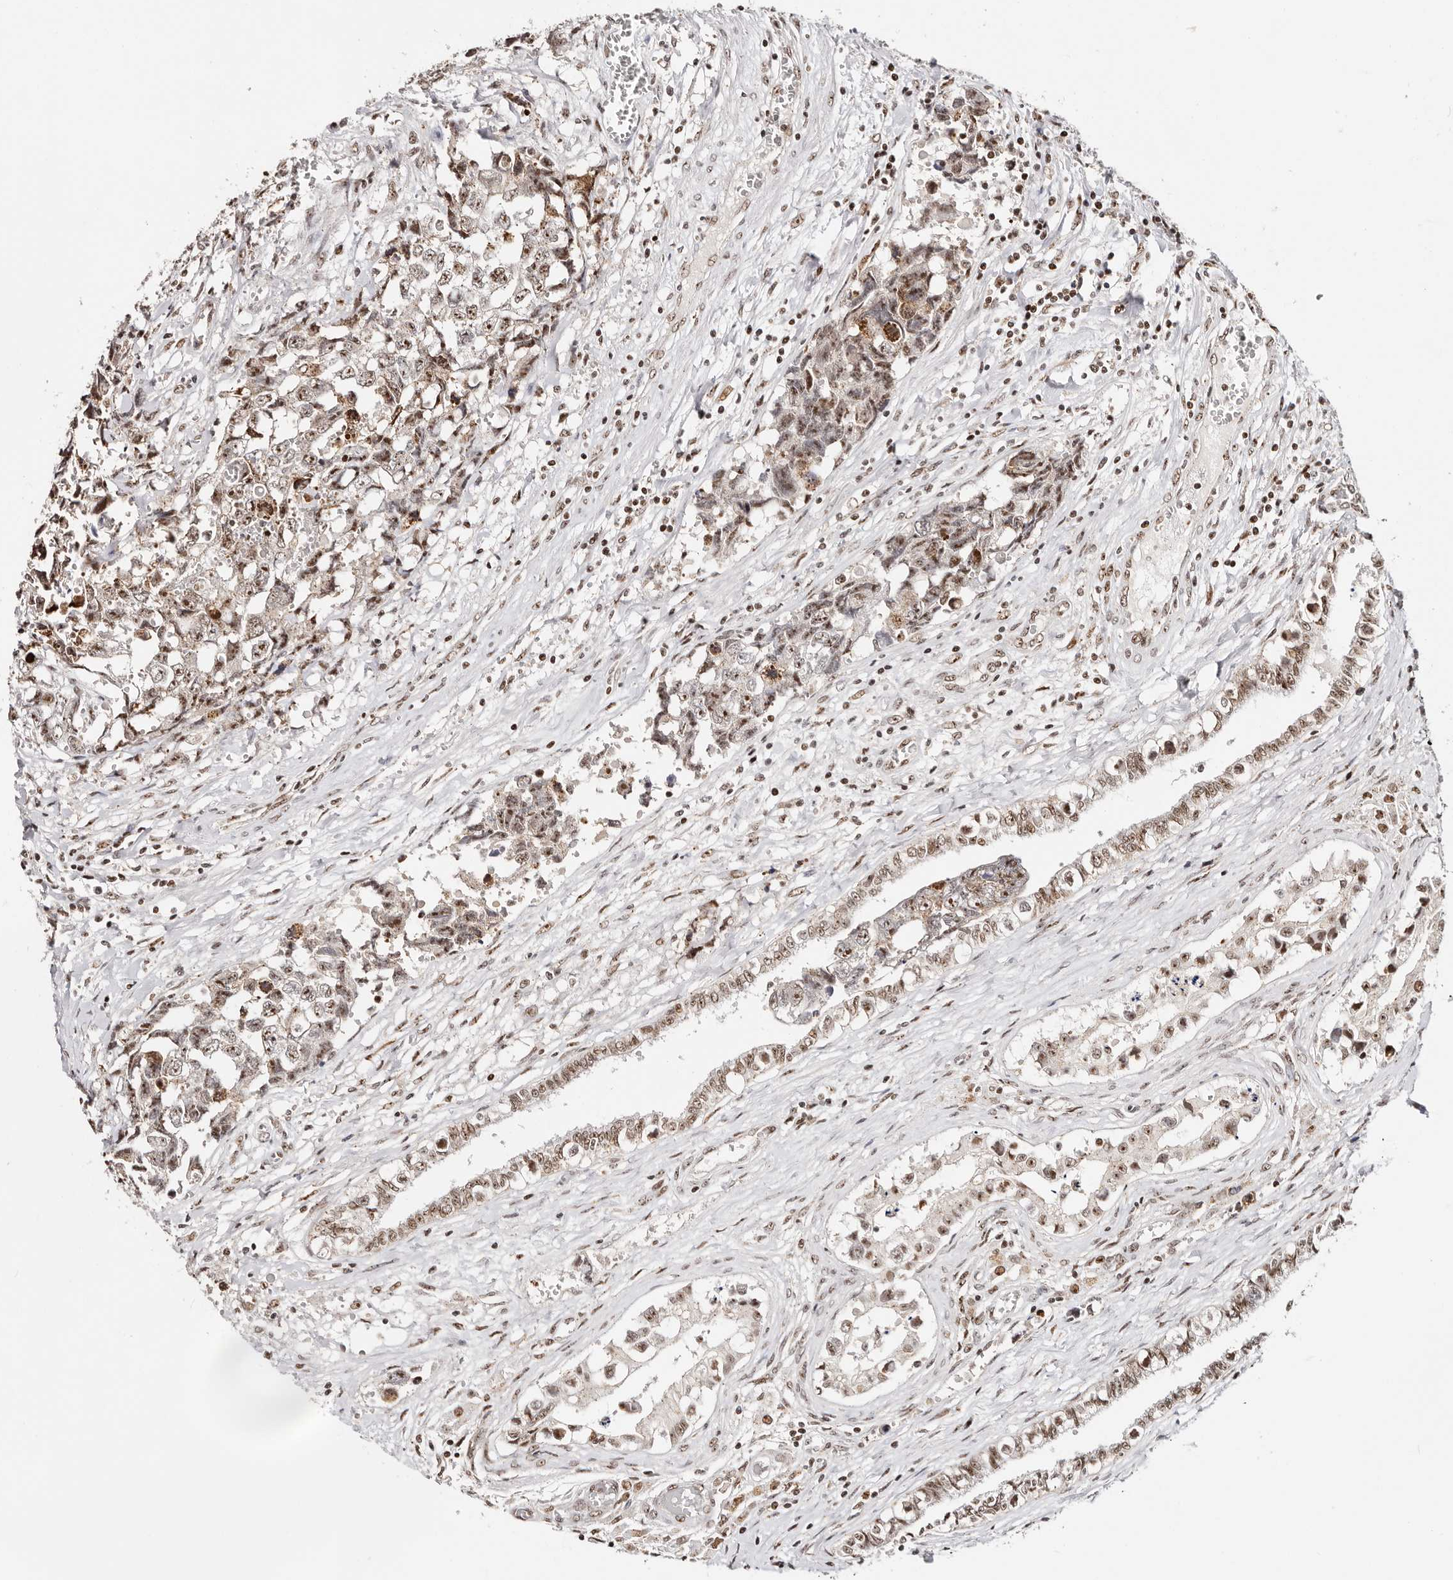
{"staining": {"intensity": "moderate", "quantity": ">75%", "location": "nuclear"}, "tissue": "testis cancer", "cell_type": "Tumor cells", "image_type": "cancer", "snomed": [{"axis": "morphology", "description": "Carcinoma, Embryonal, NOS"}, {"axis": "topography", "description": "Testis"}], "caption": "Testis embryonal carcinoma stained for a protein demonstrates moderate nuclear positivity in tumor cells.", "gene": "IQGAP3", "patient": {"sex": "male", "age": 31}}